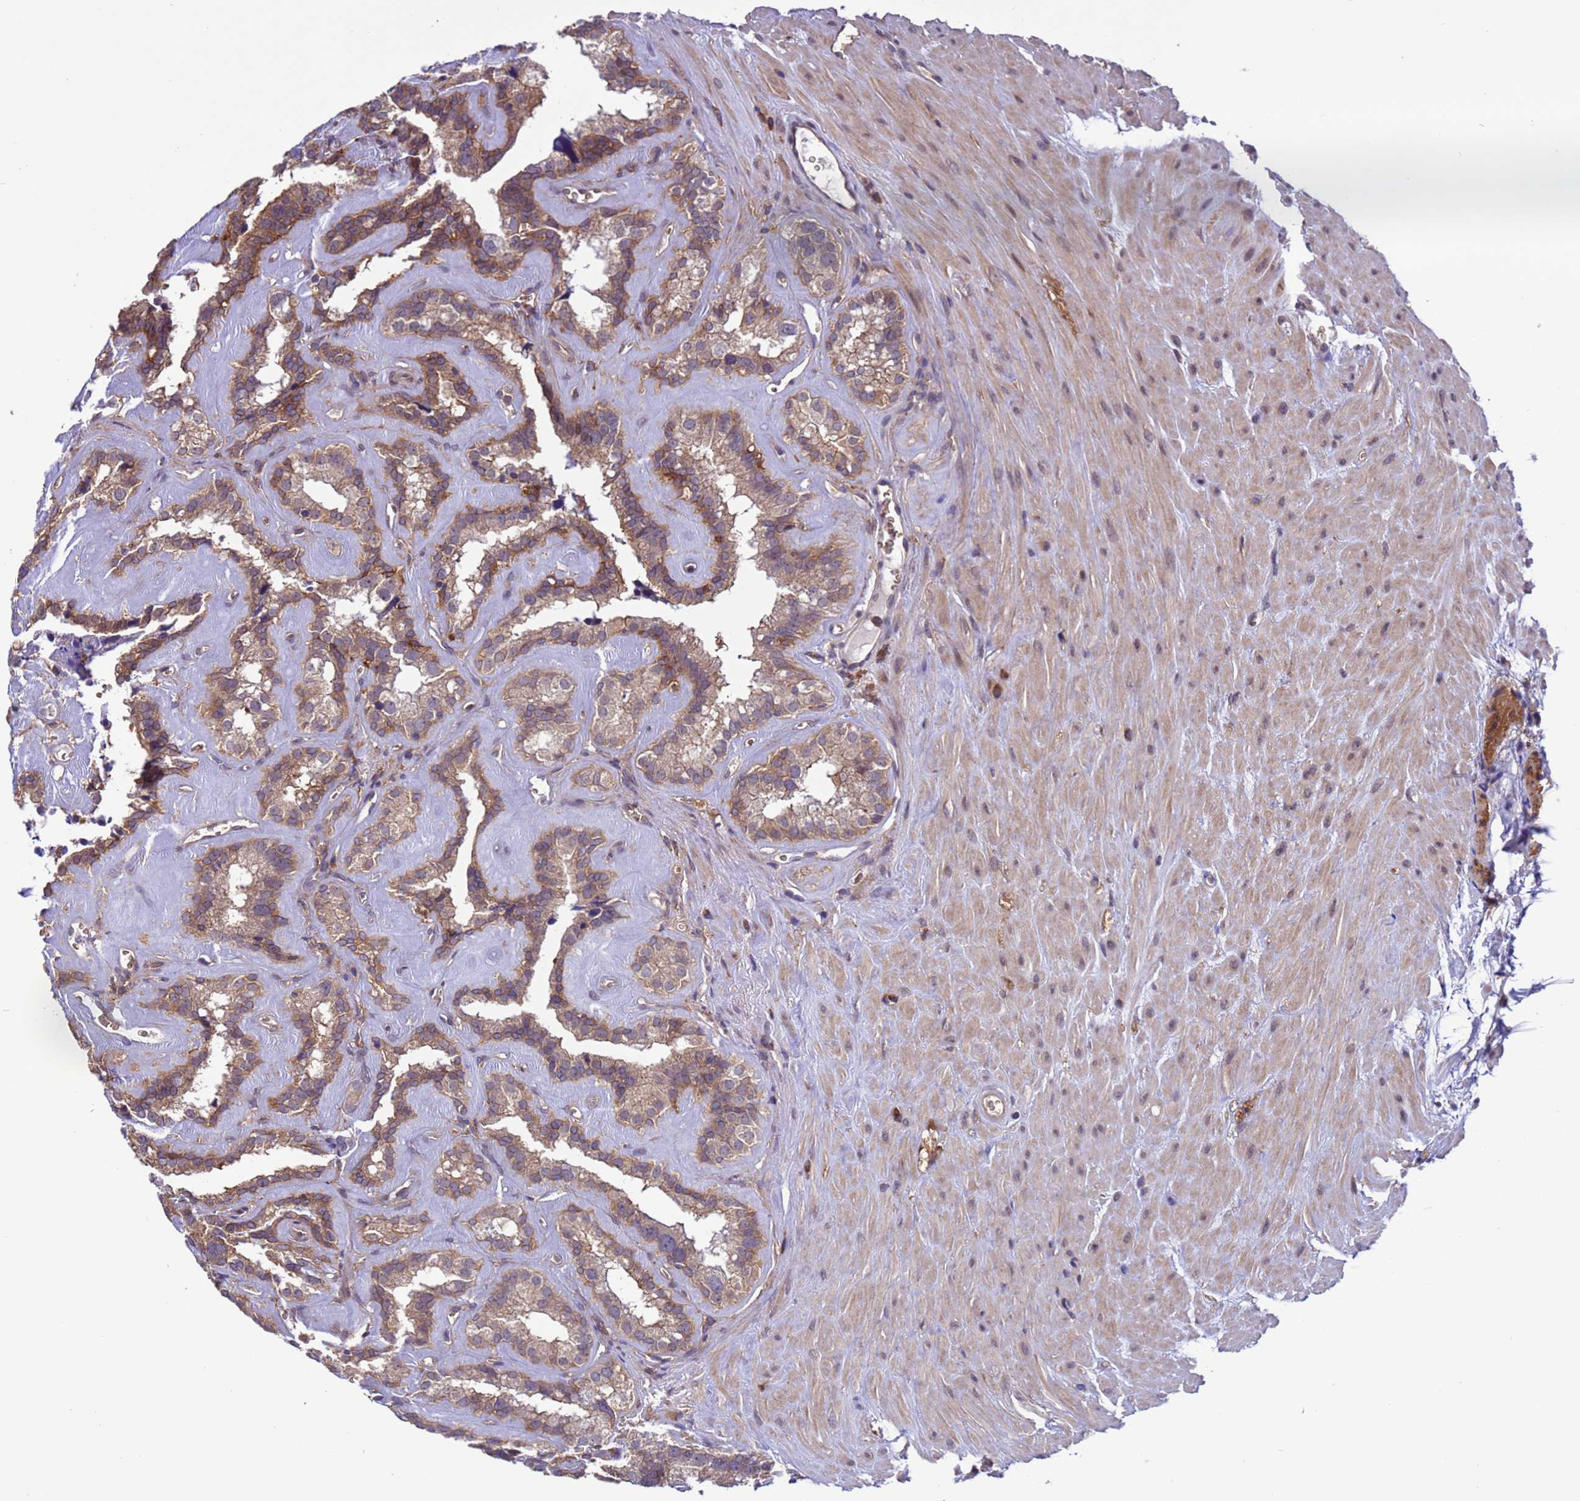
{"staining": {"intensity": "moderate", "quantity": ">75%", "location": "cytoplasmic/membranous"}, "tissue": "seminal vesicle", "cell_type": "Glandular cells", "image_type": "normal", "snomed": [{"axis": "morphology", "description": "Normal tissue, NOS"}, {"axis": "topography", "description": "Prostate"}, {"axis": "topography", "description": "Seminal veicle"}], "caption": "Glandular cells show medium levels of moderate cytoplasmic/membranous positivity in approximately >75% of cells in normal human seminal vesicle.", "gene": "ARHGAP12", "patient": {"sex": "male", "age": 59}}